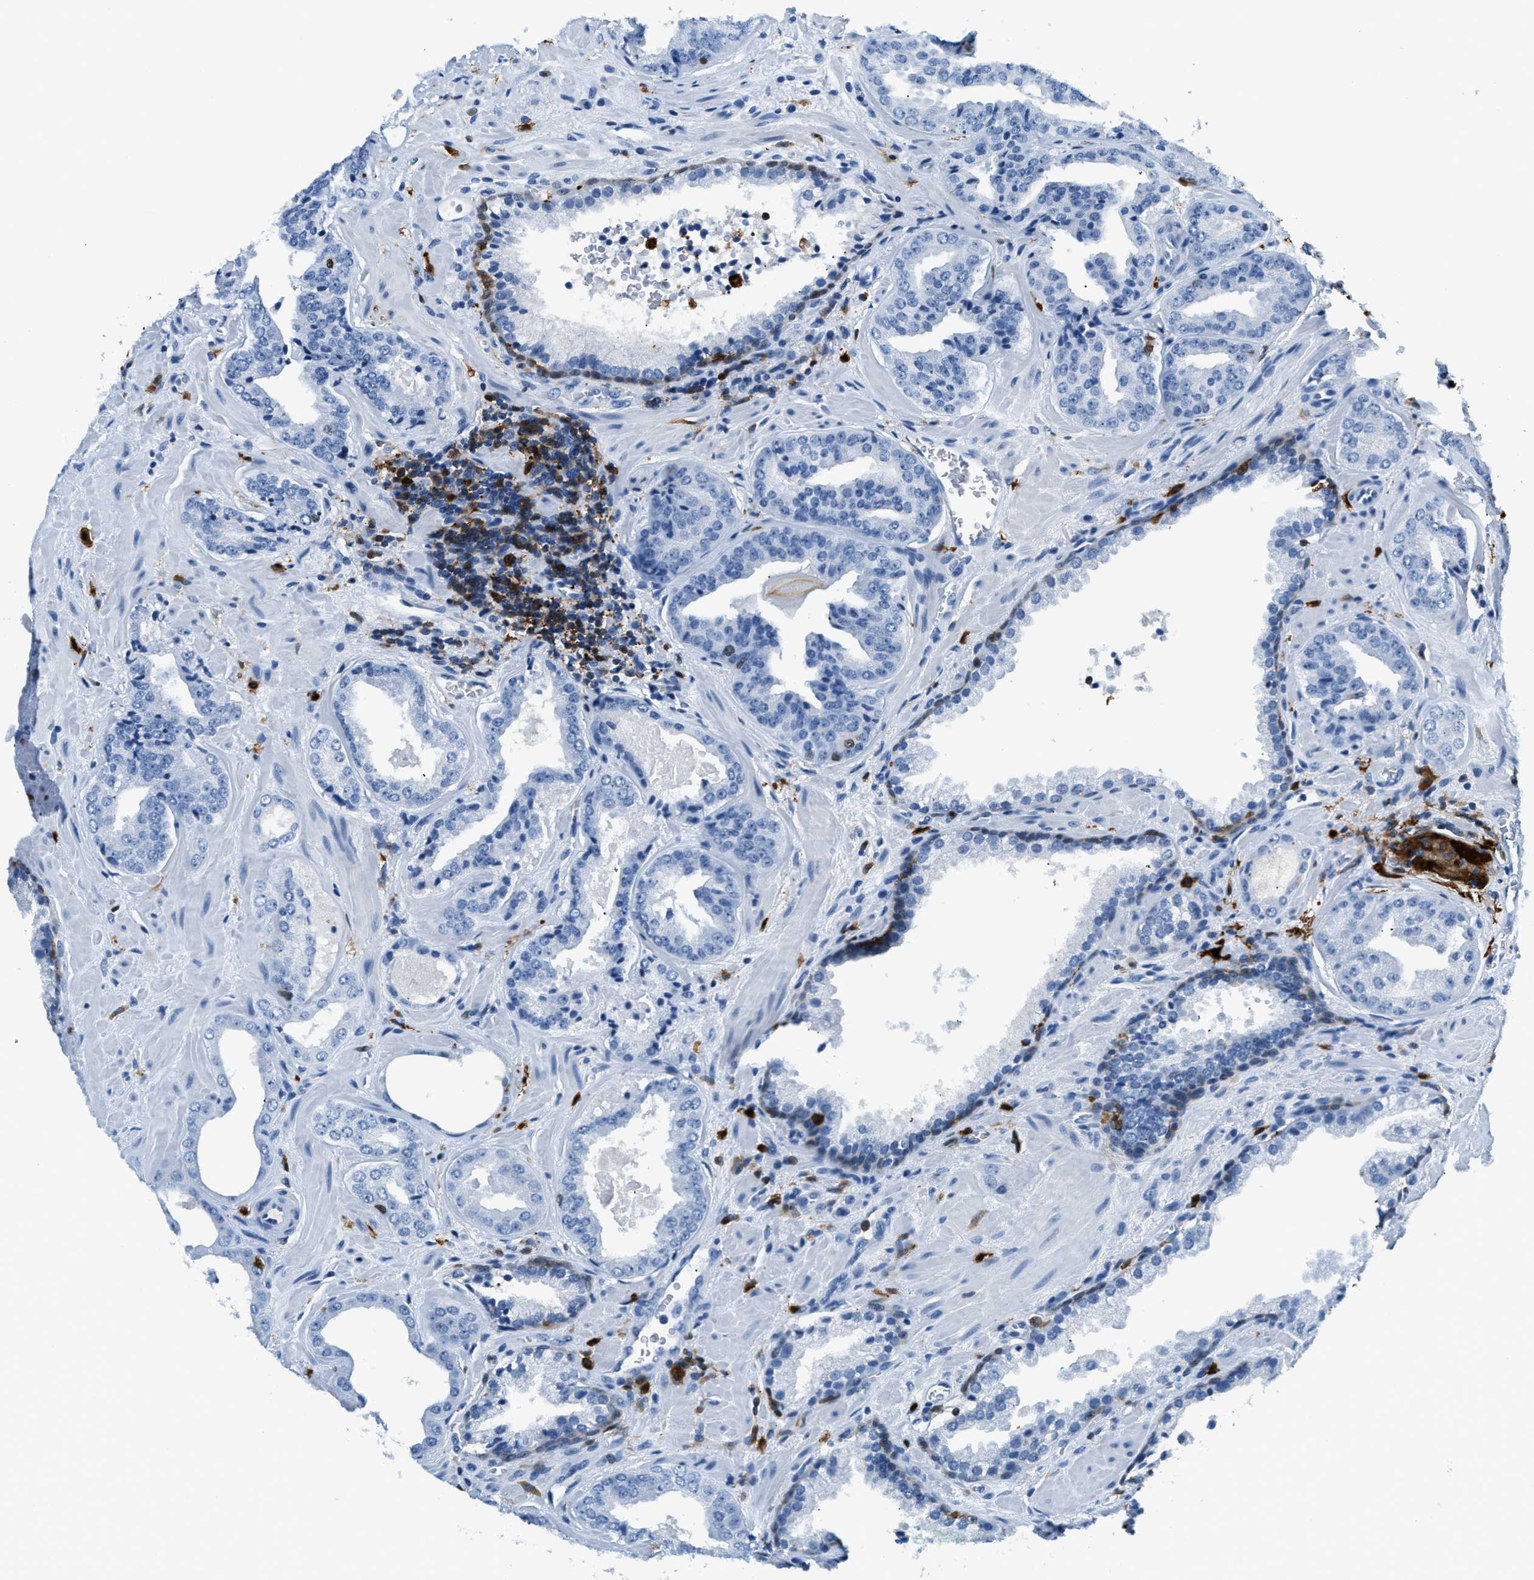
{"staining": {"intensity": "negative", "quantity": "none", "location": "none"}, "tissue": "prostate cancer", "cell_type": "Tumor cells", "image_type": "cancer", "snomed": [{"axis": "morphology", "description": "Adenocarcinoma, Low grade"}, {"axis": "topography", "description": "Prostate"}], "caption": "Immunohistochemical staining of human adenocarcinoma (low-grade) (prostate) reveals no significant positivity in tumor cells.", "gene": "CAPG", "patient": {"sex": "male", "age": 71}}